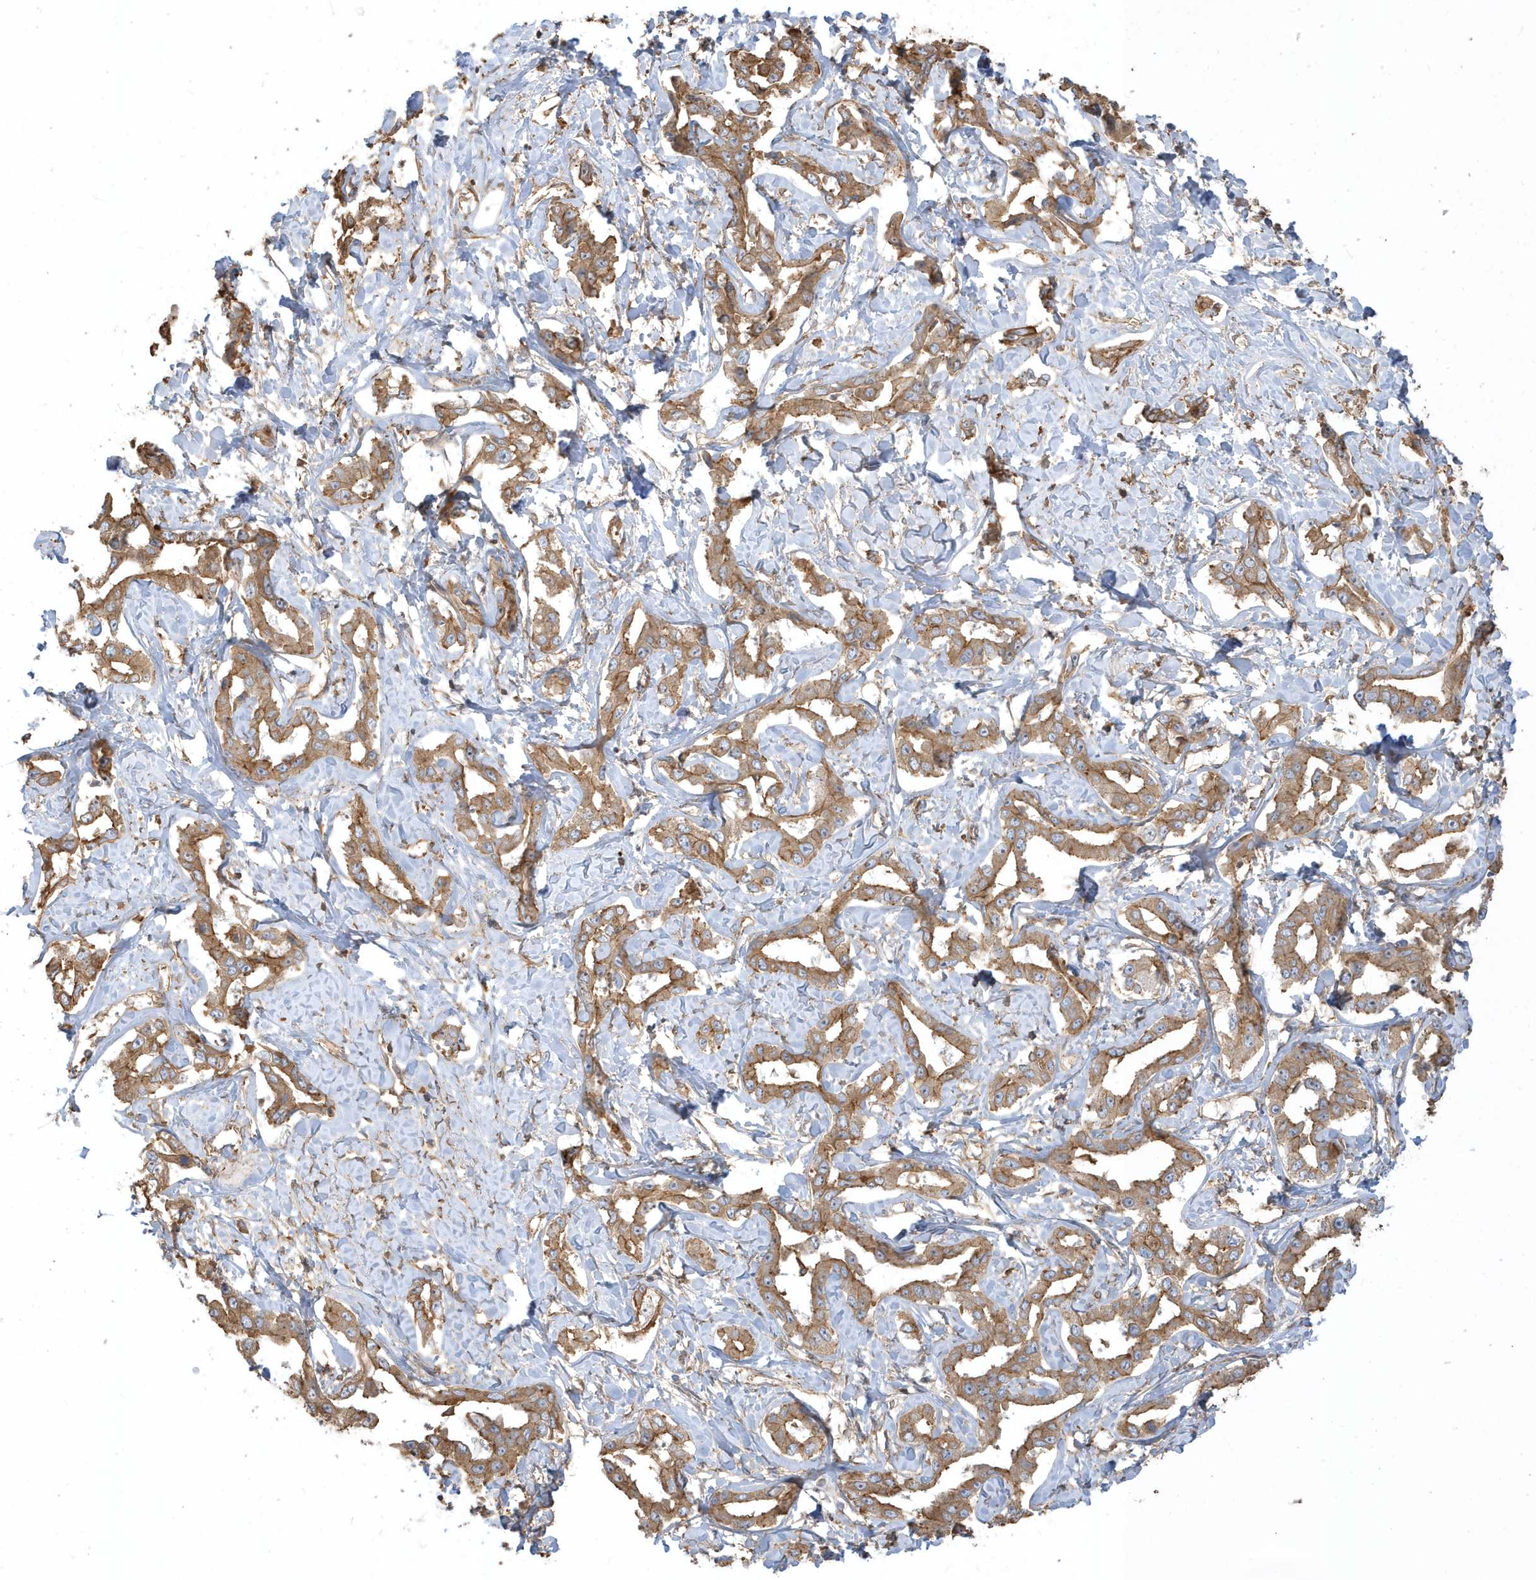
{"staining": {"intensity": "moderate", "quantity": ">75%", "location": "cytoplasmic/membranous"}, "tissue": "liver cancer", "cell_type": "Tumor cells", "image_type": "cancer", "snomed": [{"axis": "morphology", "description": "Cholangiocarcinoma"}, {"axis": "topography", "description": "Liver"}], "caption": "A brown stain shows moderate cytoplasmic/membranous expression of a protein in human liver cholangiocarcinoma tumor cells.", "gene": "ZBTB8A", "patient": {"sex": "male", "age": 59}}